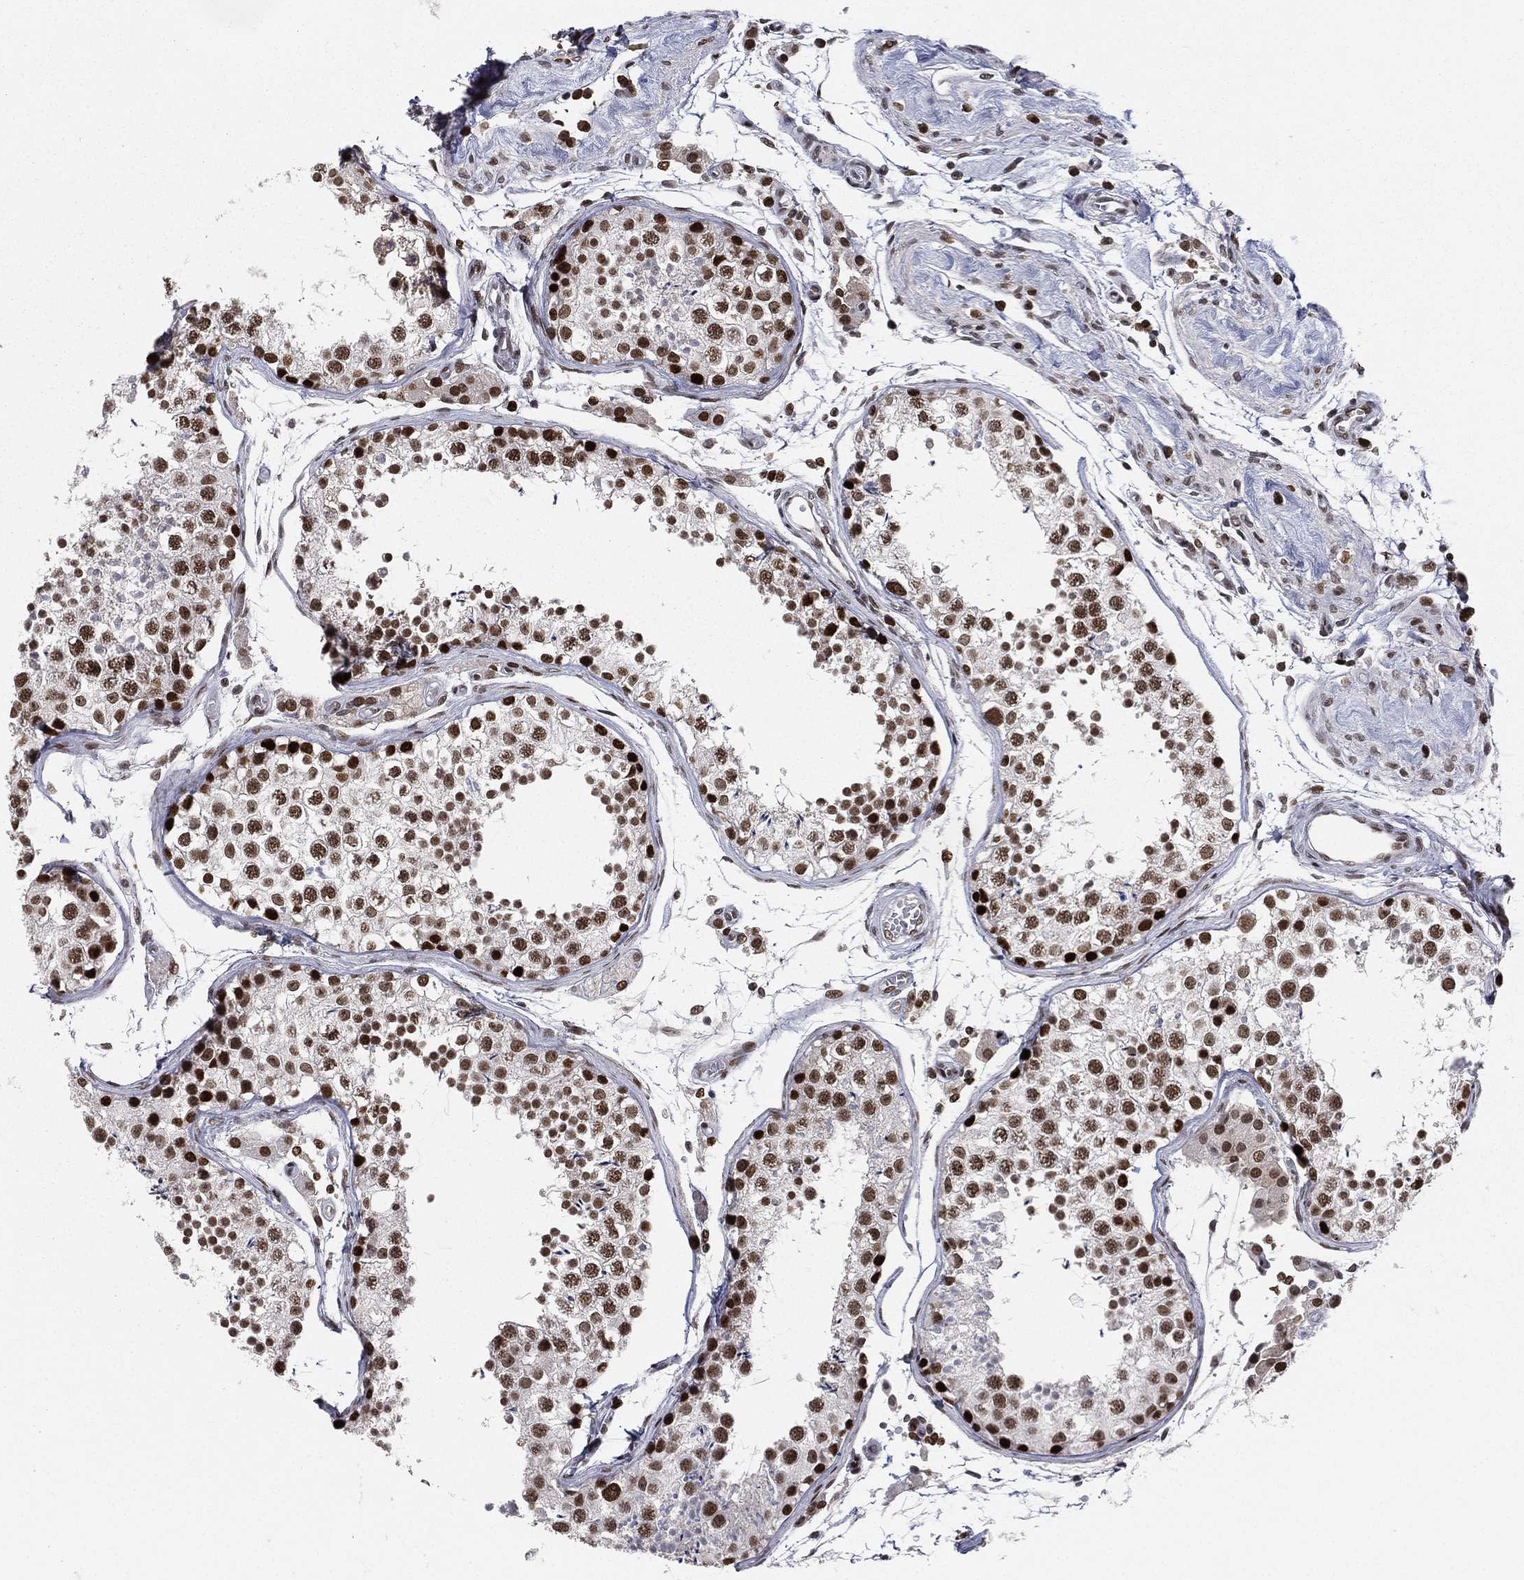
{"staining": {"intensity": "strong", "quantity": ">75%", "location": "nuclear"}, "tissue": "testis", "cell_type": "Cells in seminiferous ducts", "image_type": "normal", "snomed": [{"axis": "morphology", "description": "Normal tissue, NOS"}, {"axis": "topography", "description": "Testis"}], "caption": "Strong nuclear protein expression is appreciated in about >75% of cells in seminiferous ducts in testis.", "gene": "RTF1", "patient": {"sex": "male", "age": 29}}